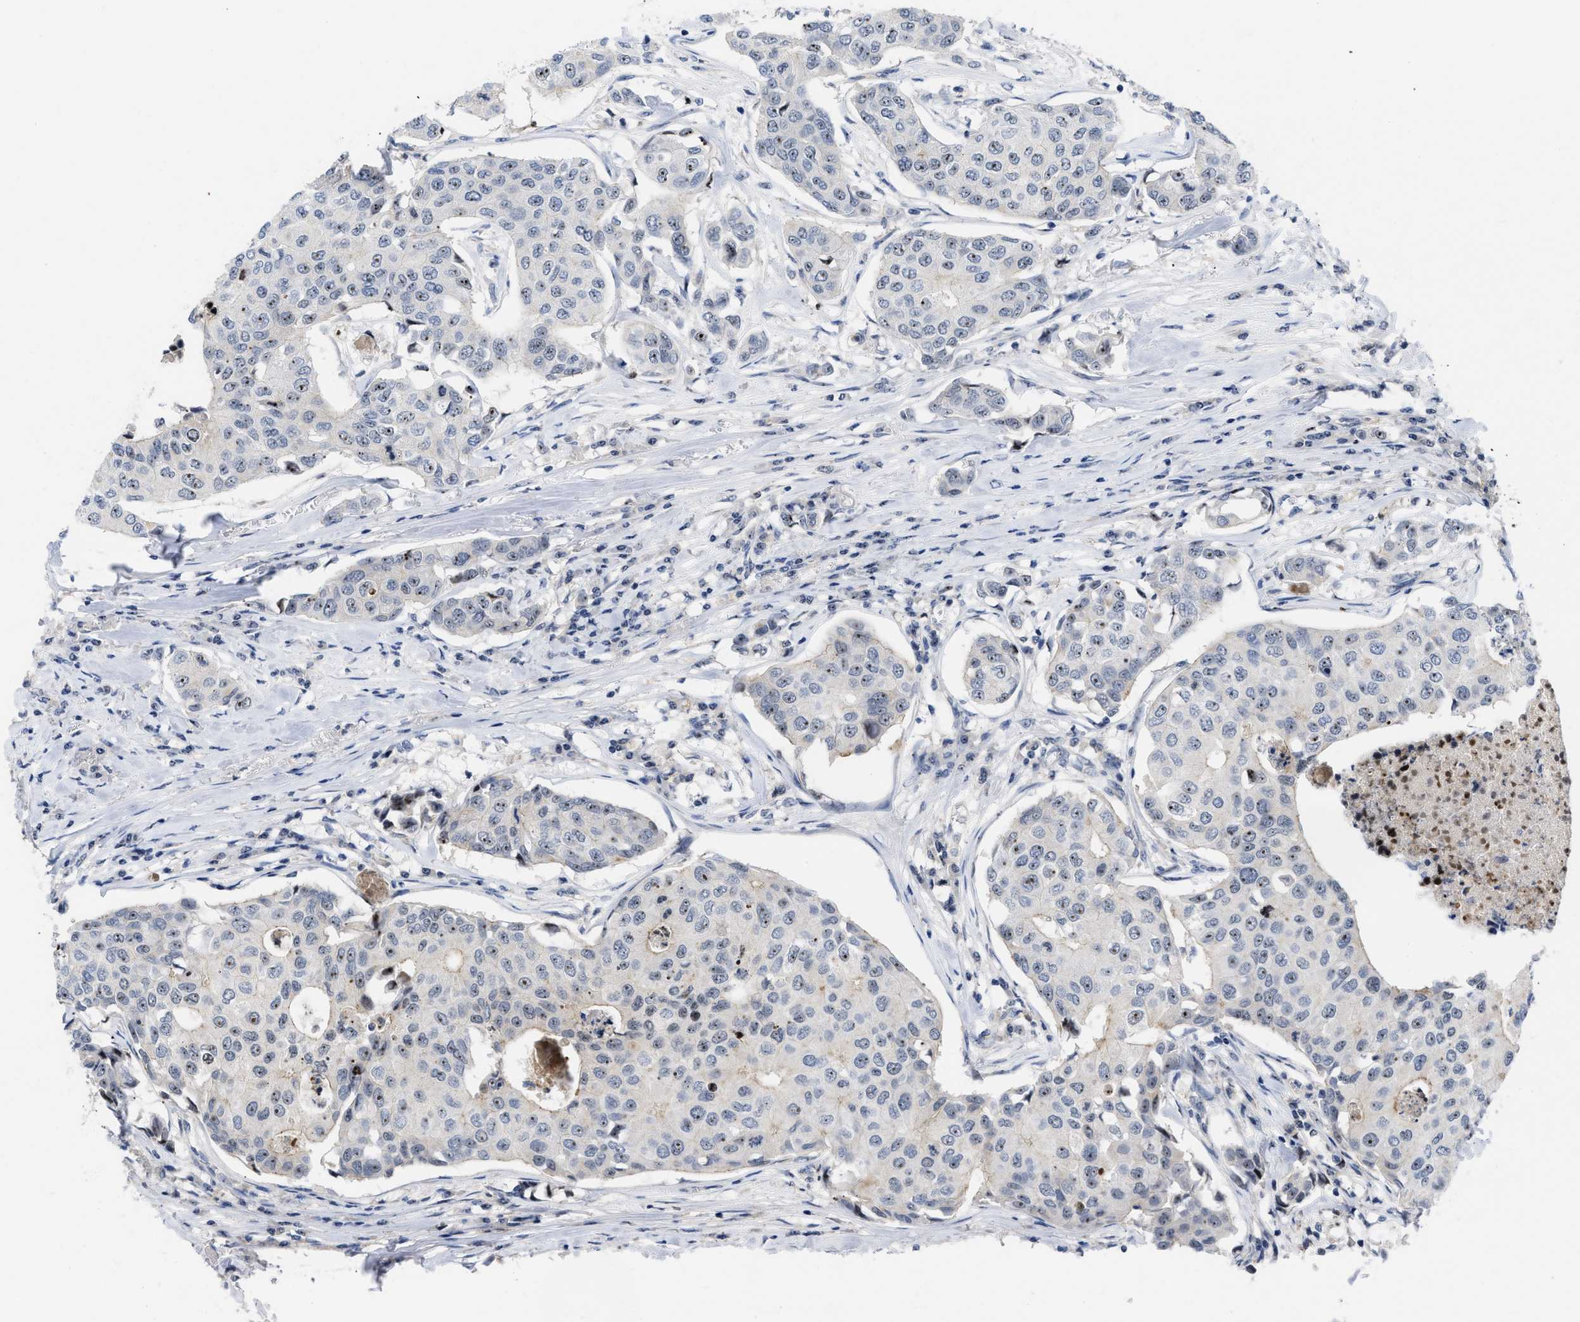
{"staining": {"intensity": "moderate", "quantity": "25%-75%", "location": "nuclear"}, "tissue": "breast cancer", "cell_type": "Tumor cells", "image_type": "cancer", "snomed": [{"axis": "morphology", "description": "Duct carcinoma"}, {"axis": "topography", "description": "Breast"}], "caption": "Protein analysis of breast invasive ductal carcinoma tissue reveals moderate nuclear staining in about 25%-75% of tumor cells. (IHC, brightfield microscopy, high magnification).", "gene": "NOP58", "patient": {"sex": "female", "age": 80}}